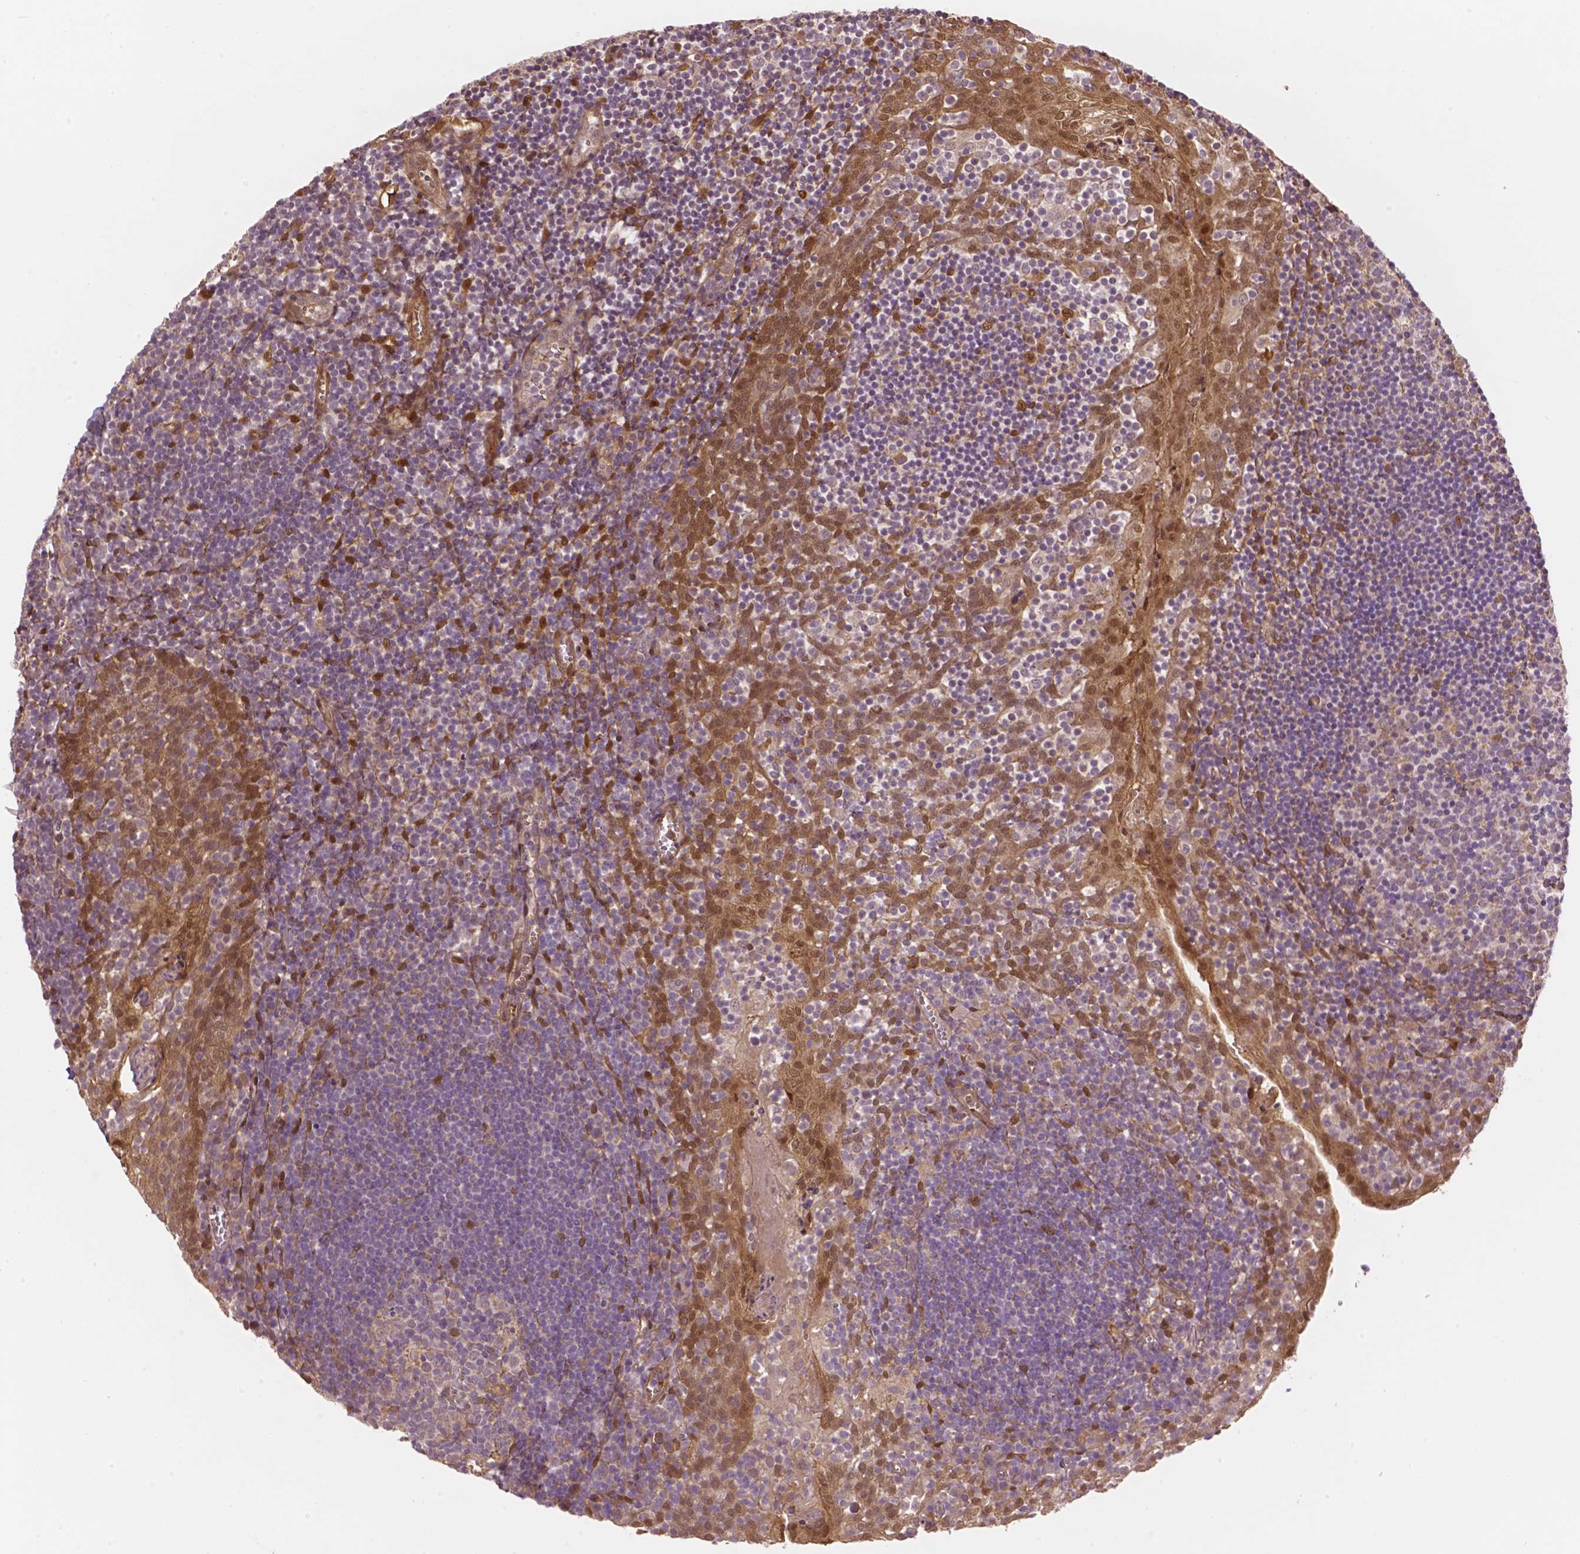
{"staining": {"intensity": "moderate", "quantity": "<25%", "location": "cytoplasmic/membranous,nuclear"}, "tissue": "lymph node", "cell_type": "Germinal center cells", "image_type": "normal", "snomed": [{"axis": "morphology", "description": "Normal tissue, NOS"}, {"axis": "topography", "description": "Lymph node"}], "caption": "The photomicrograph exhibits immunohistochemical staining of unremarkable lymph node. There is moderate cytoplasmic/membranous,nuclear staining is identified in approximately <25% of germinal center cells.", "gene": "YAP1", "patient": {"sex": "female", "age": 21}}